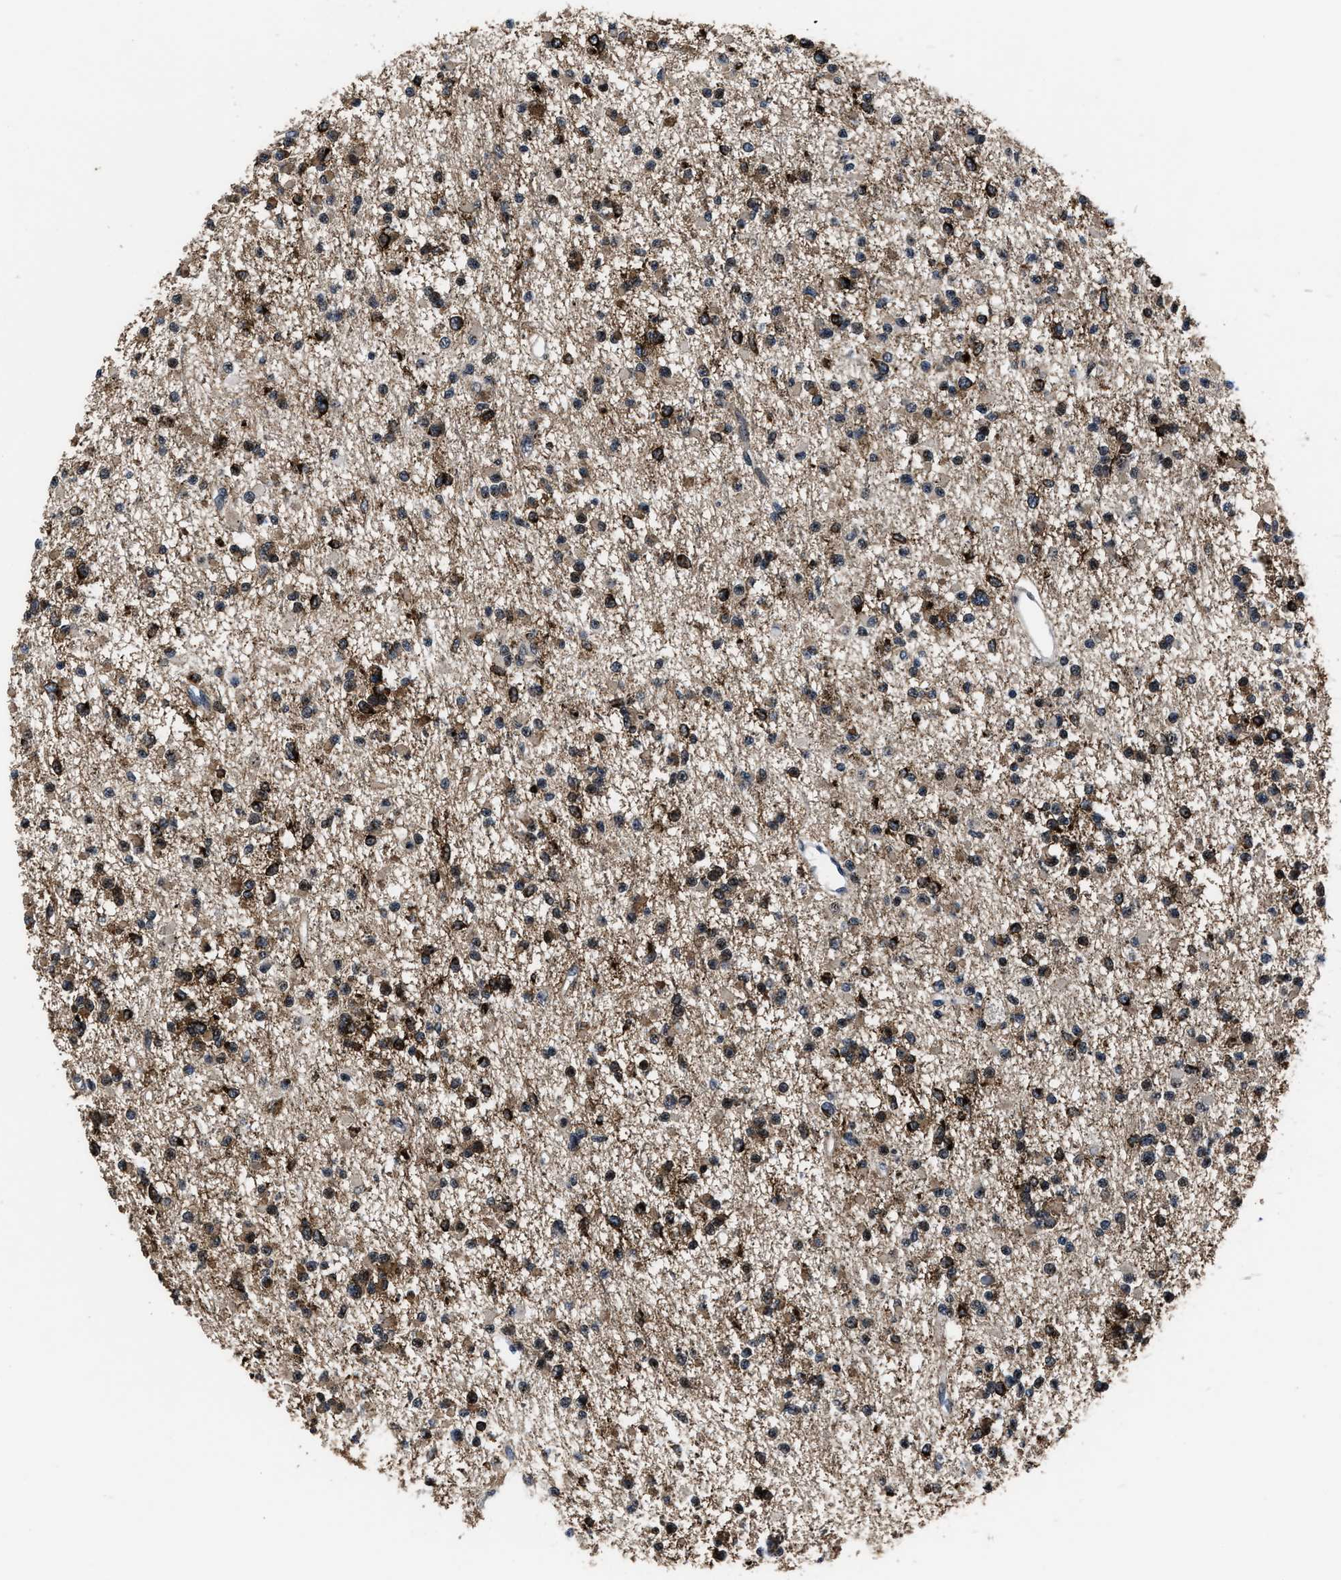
{"staining": {"intensity": "strong", "quantity": ">75%", "location": "cytoplasmic/membranous"}, "tissue": "glioma", "cell_type": "Tumor cells", "image_type": "cancer", "snomed": [{"axis": "morphology", "description": "Glioma, malignant, Low grade"}, {"axis": "topography", "description": "Brain"}], "caption": "Glioma tissue demonstrates strong cytoplasmic/membranous positivity in about >75% of tumor cells, visualized by immunohistochemistry.", "gene": "MARCKSL1", "patient": {"sex": "female", "age": 22}}